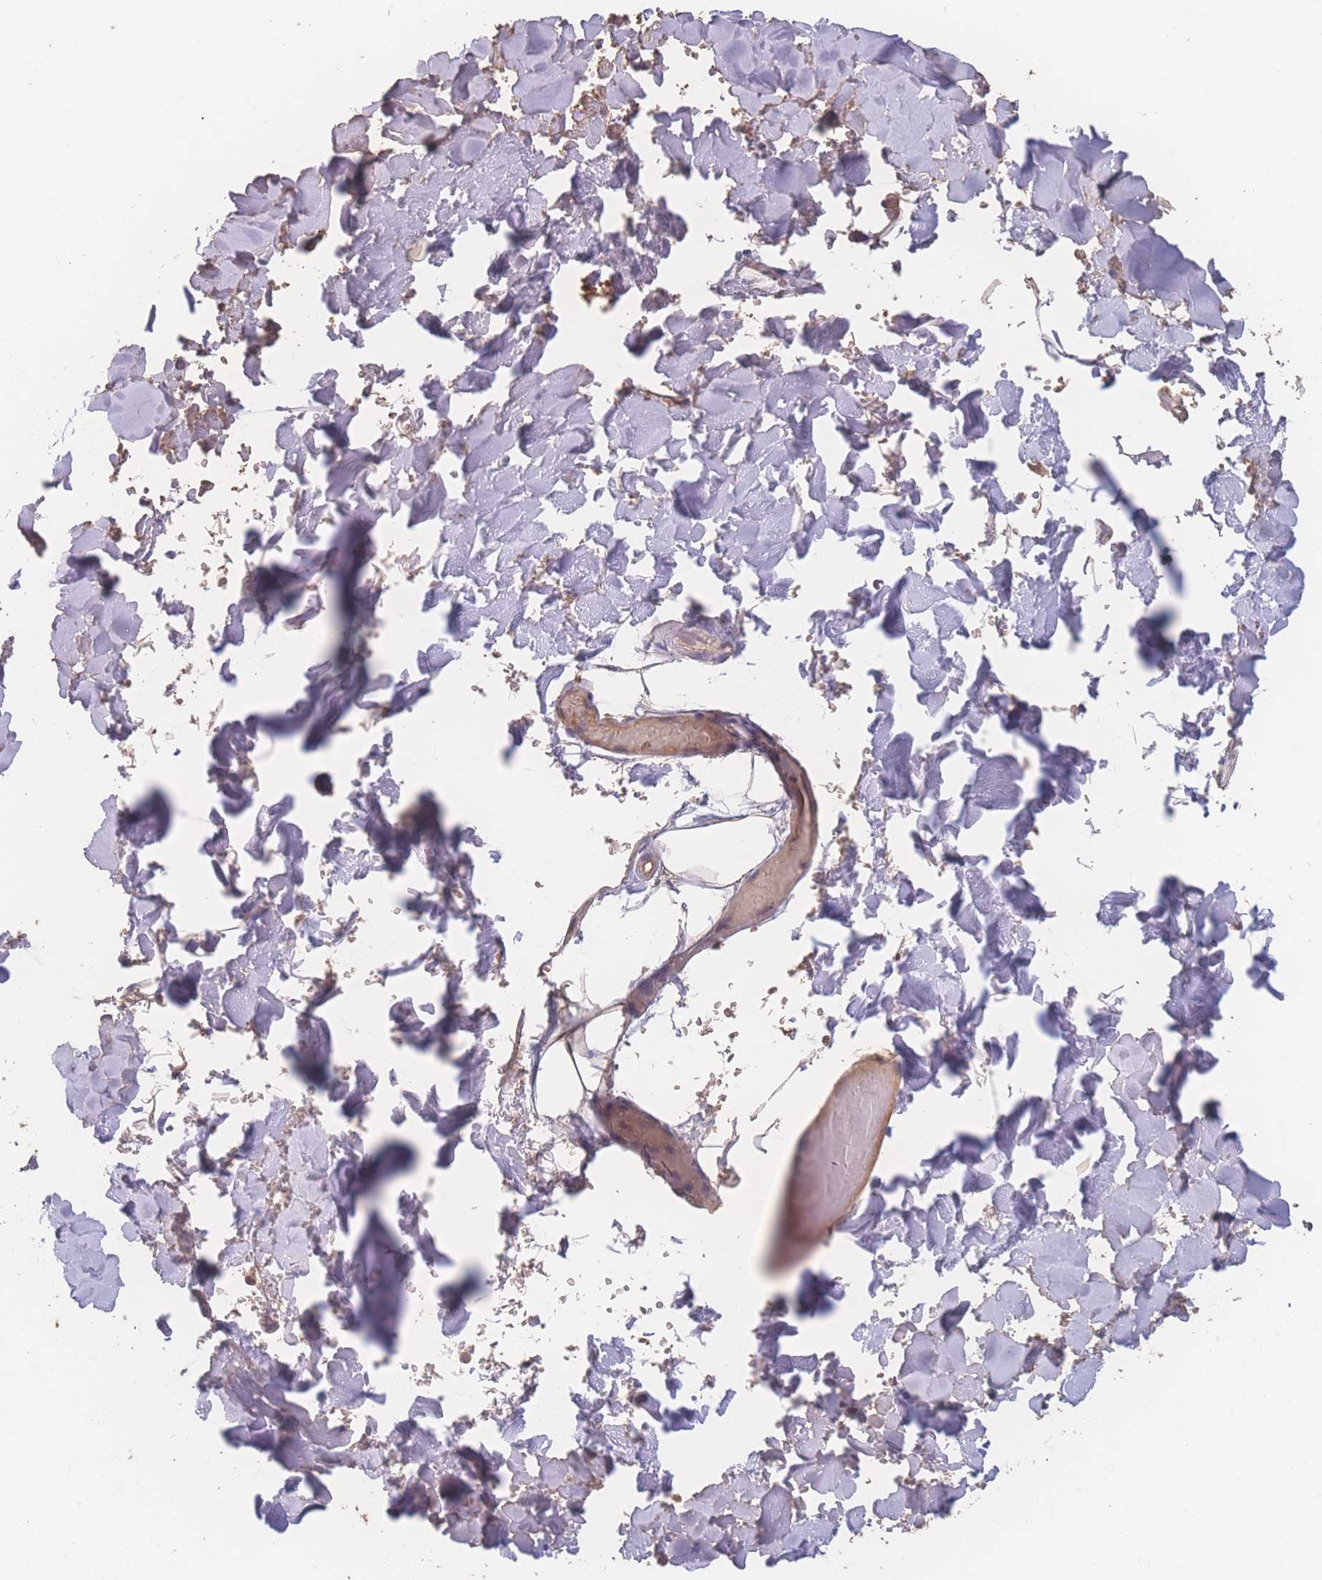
{"staining": {"intensity": "moderate", "quantity": ">75%", "location": "cytoplasmic/membranous"}, "tissue": "adipose tissue", "cell_type": "Adipocytes", "image_type": "normal", "snomed": [{"axis": "morphology", "description": "Normal tissue, NOS"}, {"axis": "topography", "description": "Salivary gland"}, {"axis": "topography", "description": "Peripheral nerve tissue"}], "caption": "Approximately >75% of adipocytes in unremarkable adipose tissue exhibit moderate cytoplasmic/membranous protein expression as visualized by brown immunohistochemical staining.", "gene": "ATXN10", "patient": {"sex": "male", "age": 38}}